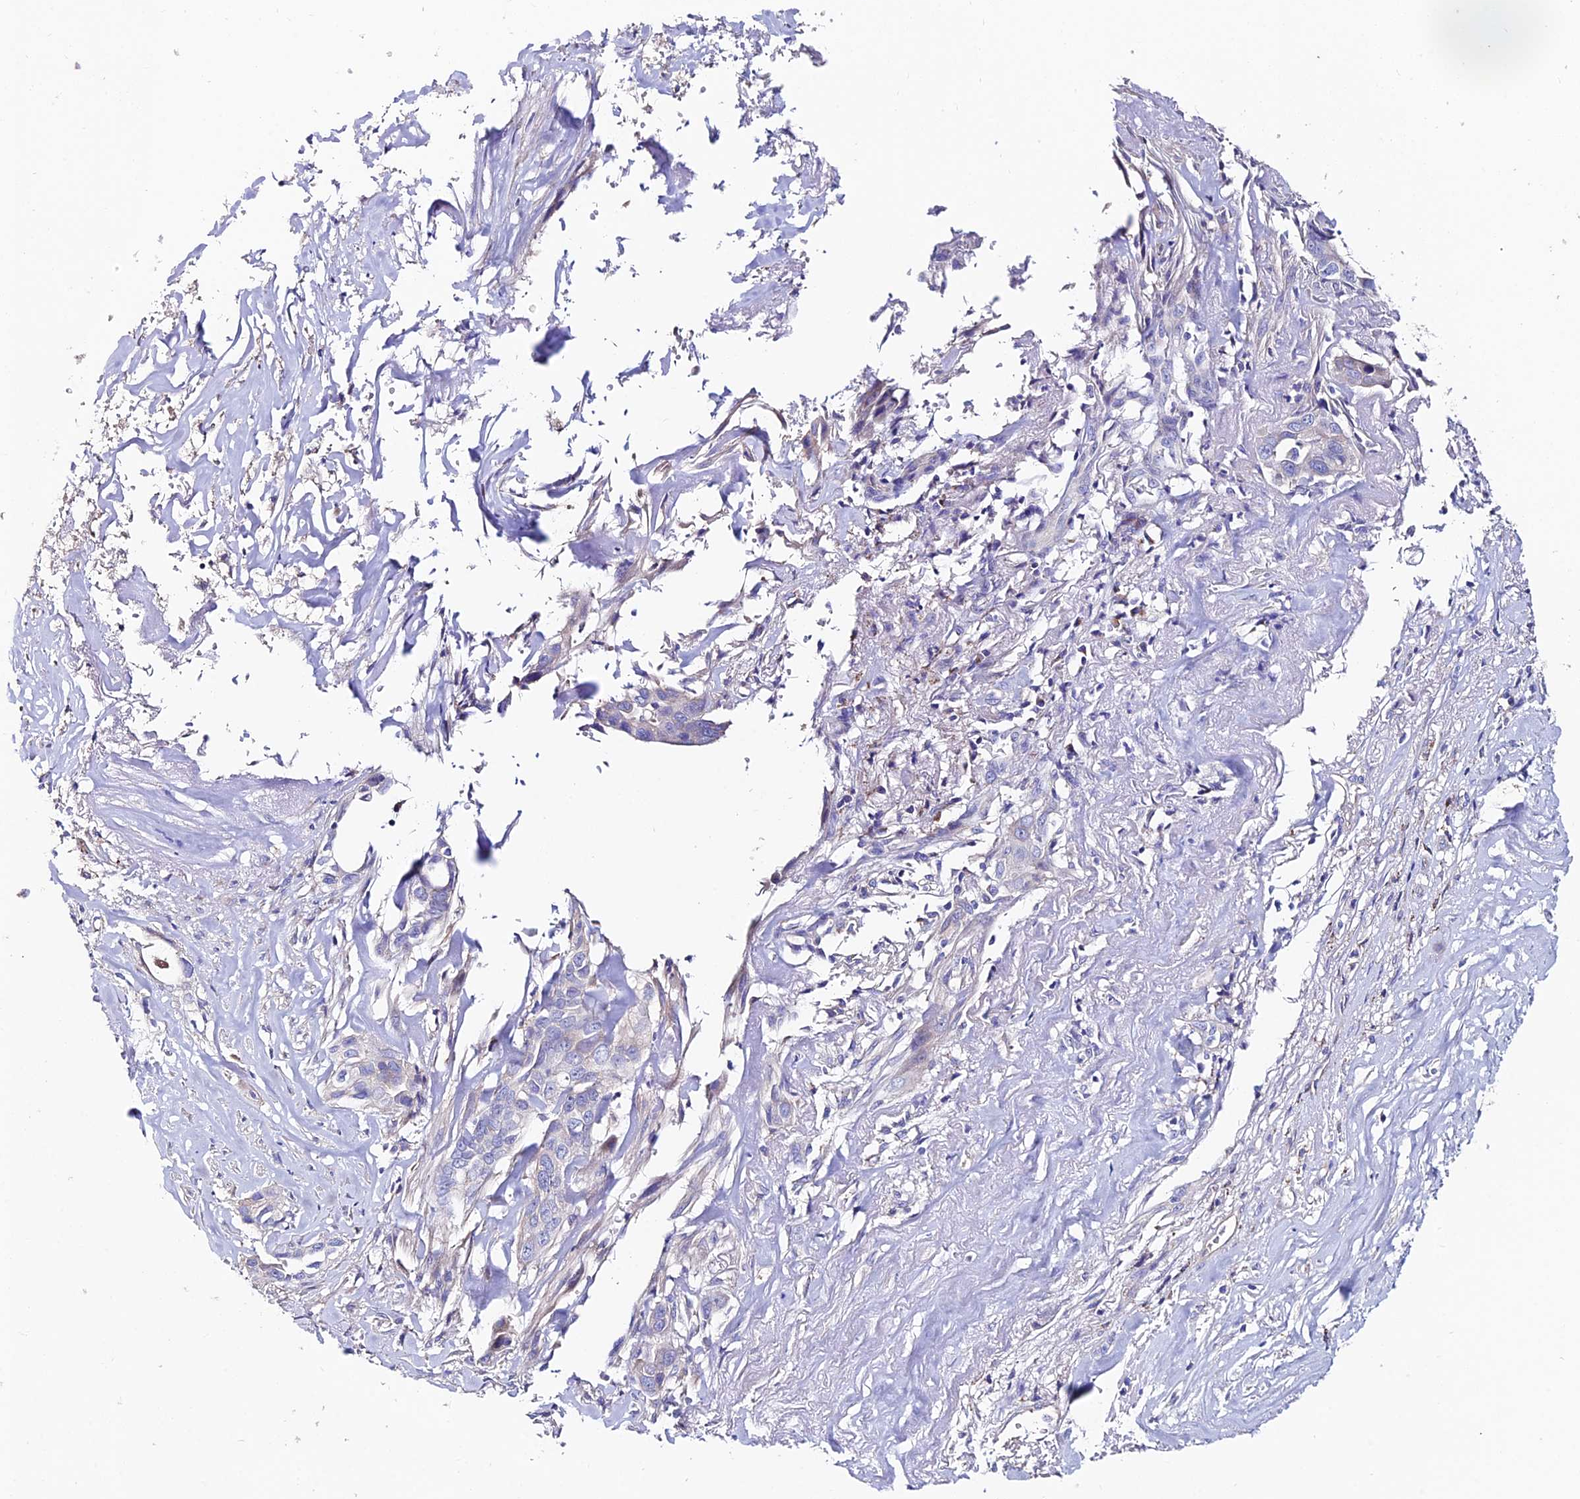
{"staining": {"intensity": "negative", "quantity": "none", "location": "none"}, "tissue": "liver cancer", "cell_type": "Tumor cells", "image_type": "cancer", "snomed": [{"axis": "morphology", "description": "Cholangiocarcinoma"}, {"axis": "topography", "description": "Liver"}], "caption": "The histopathology image shows no staining of tumor cells in liver cancer.", "gene": "SLC25A16", "patient": {"sex": "female", "age": 79}}